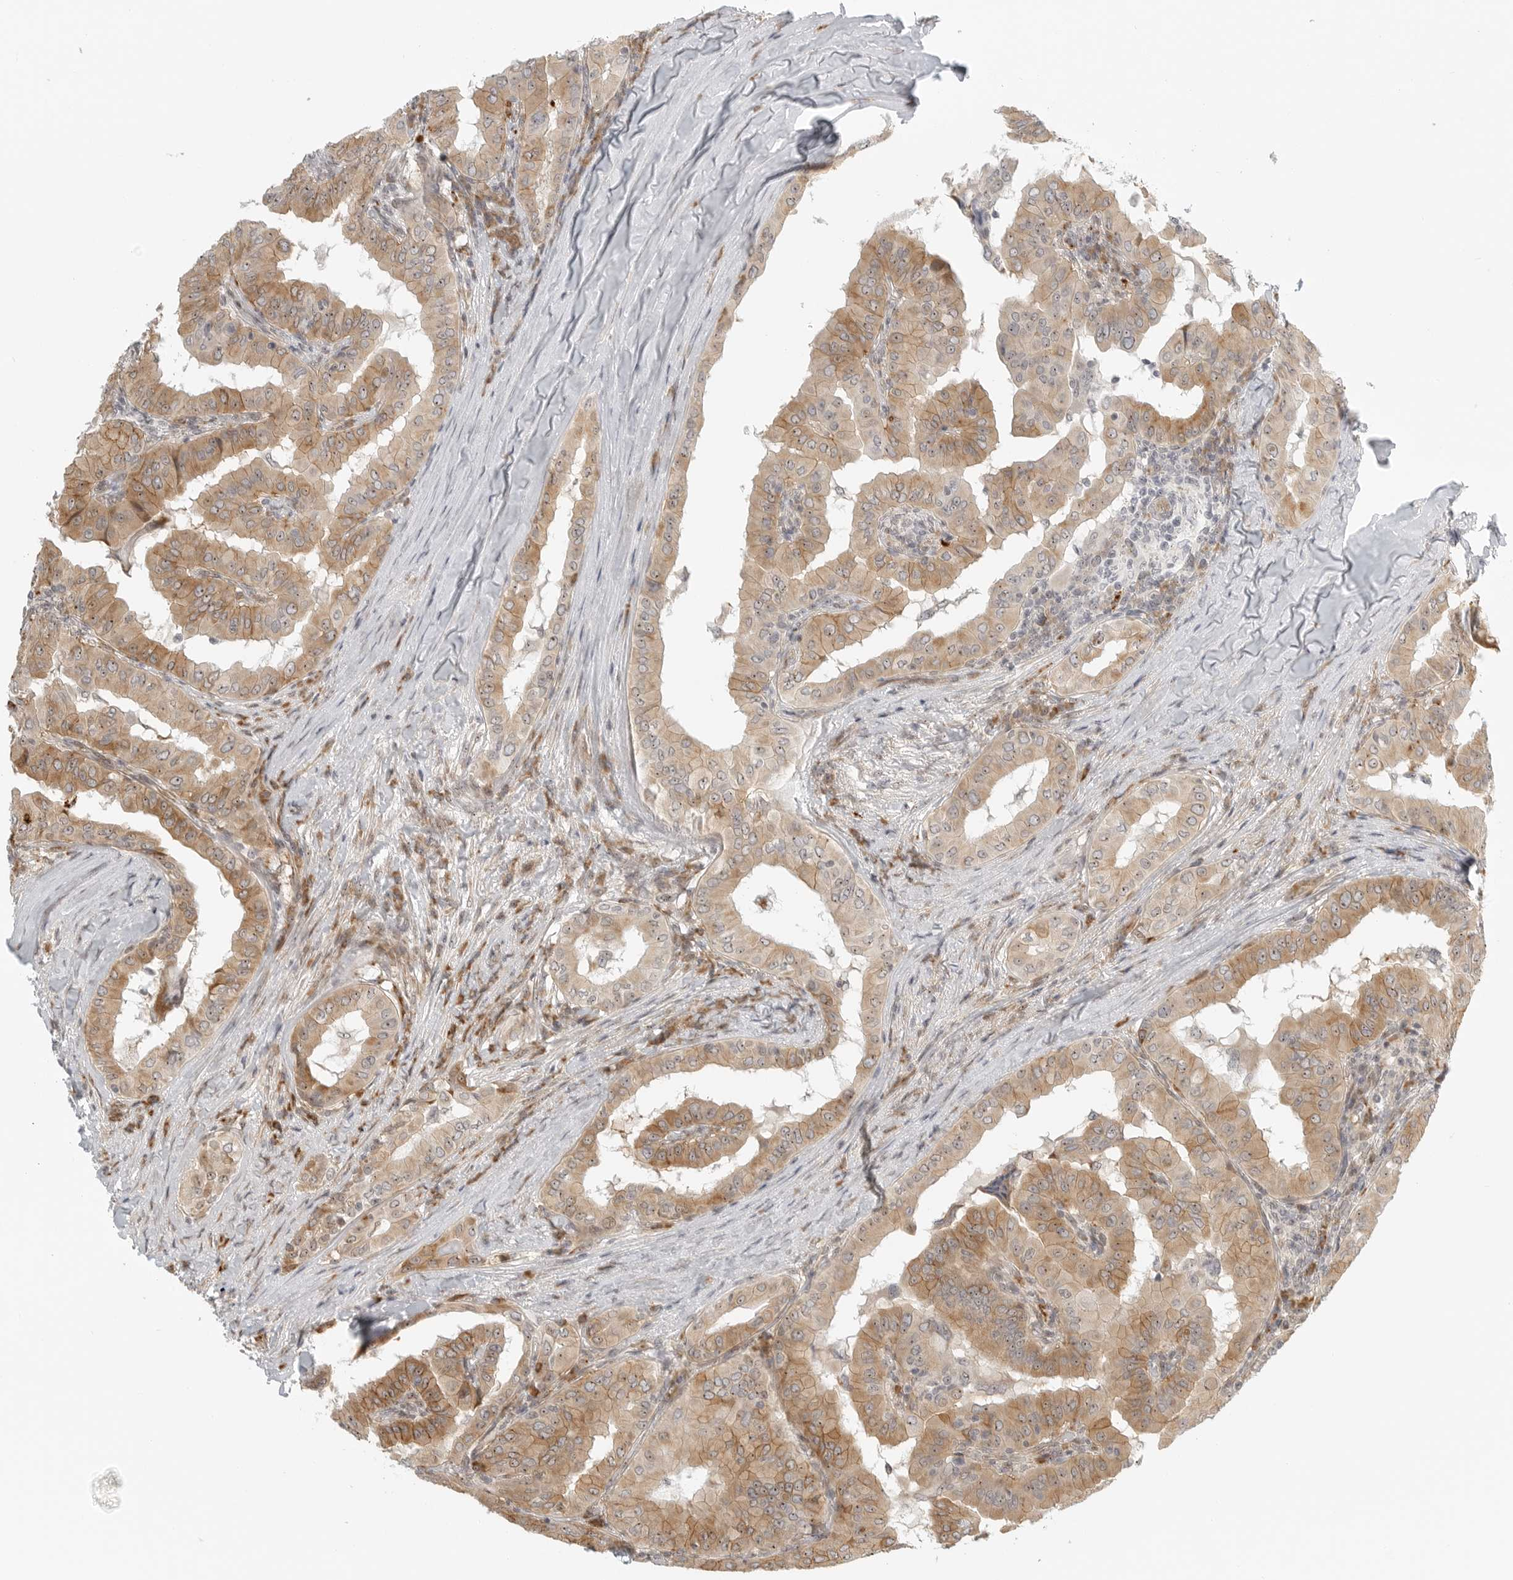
{"staining": {"intensity": "moderate", "quantity": ">75%", "location": "cytoplasmic/membranous,nuclear"}, "tissue": "thyroid cancer", "cell_type": "Tumor cells", "image_type": "cancer", "snomed": [{"axis": "morphology", "description": "Papillary adenocarcinoma, NOS"}, {"axis": "topography", "description": "Thyroid gland"}], "caption": "A brown stain shows moderate cytoplasmic/membranous and nuclear expression of a protein in human thyroid cancer tumor cells.", "gene": "DSCC1", "patient": {"sex": "male", "age": 33}}